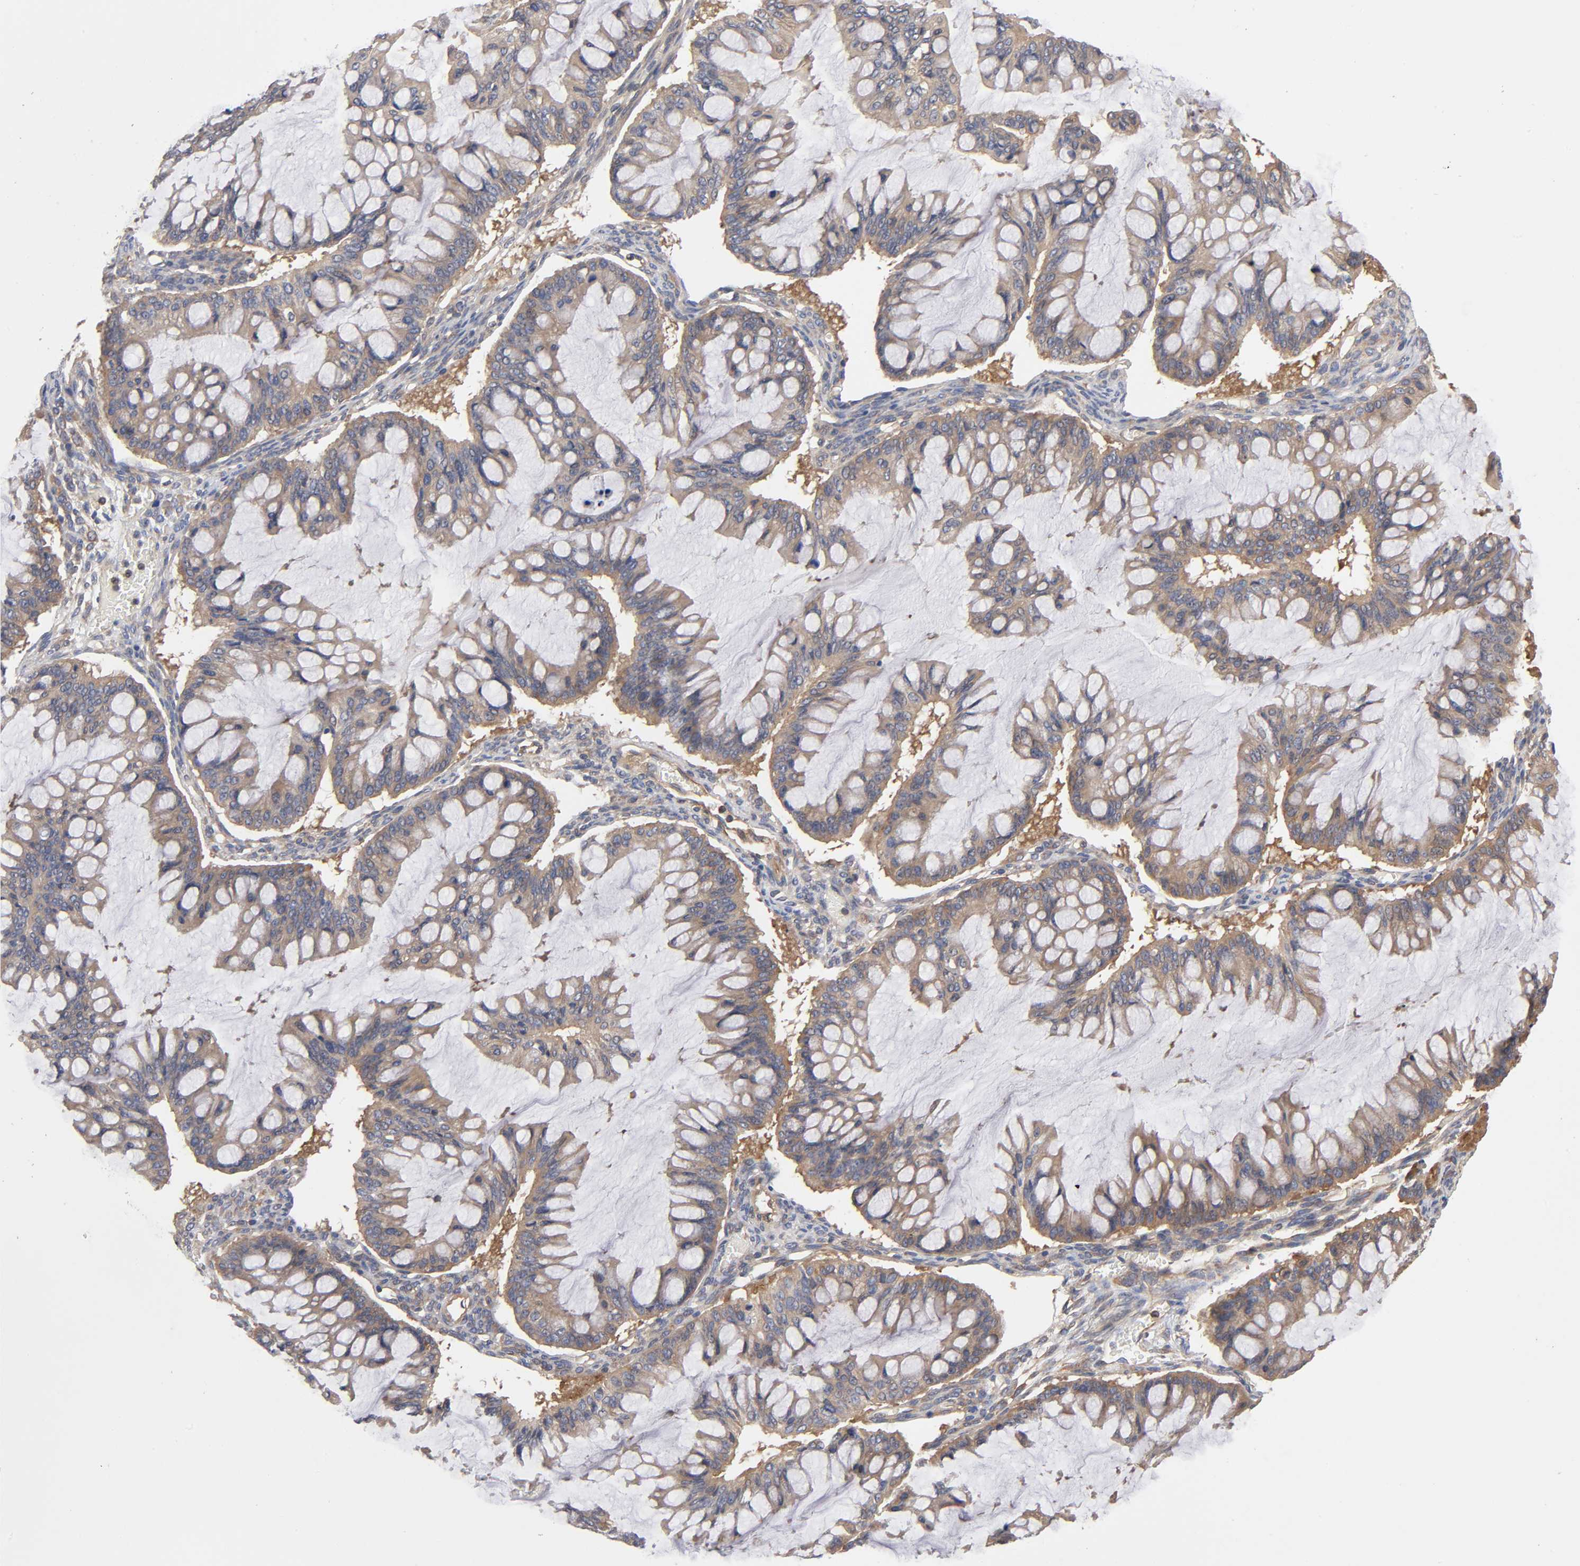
{"staining": {"intensity": "weak", "quantity": ">75%", "location": "cytoplasmic/membranous"}, "tissue": "ovarian cancer", "cell_type": "Tumor cells", "image_type": "cancer", "snomed": [{"axis": "morphology", "description": "Cystadenocarcinoma, mucinous, NOS"}, {"axis": "topography", "description": "Ovary"}], "caption": "Protein analysis of mucinous cystadenocarcinoma (ovarian) tissue demonstrates weak cytoplasmic/membranous staining in about >75% of tumor cells.", "gene": "STRN3", "patient": {"sex": "female", "age": 73}}